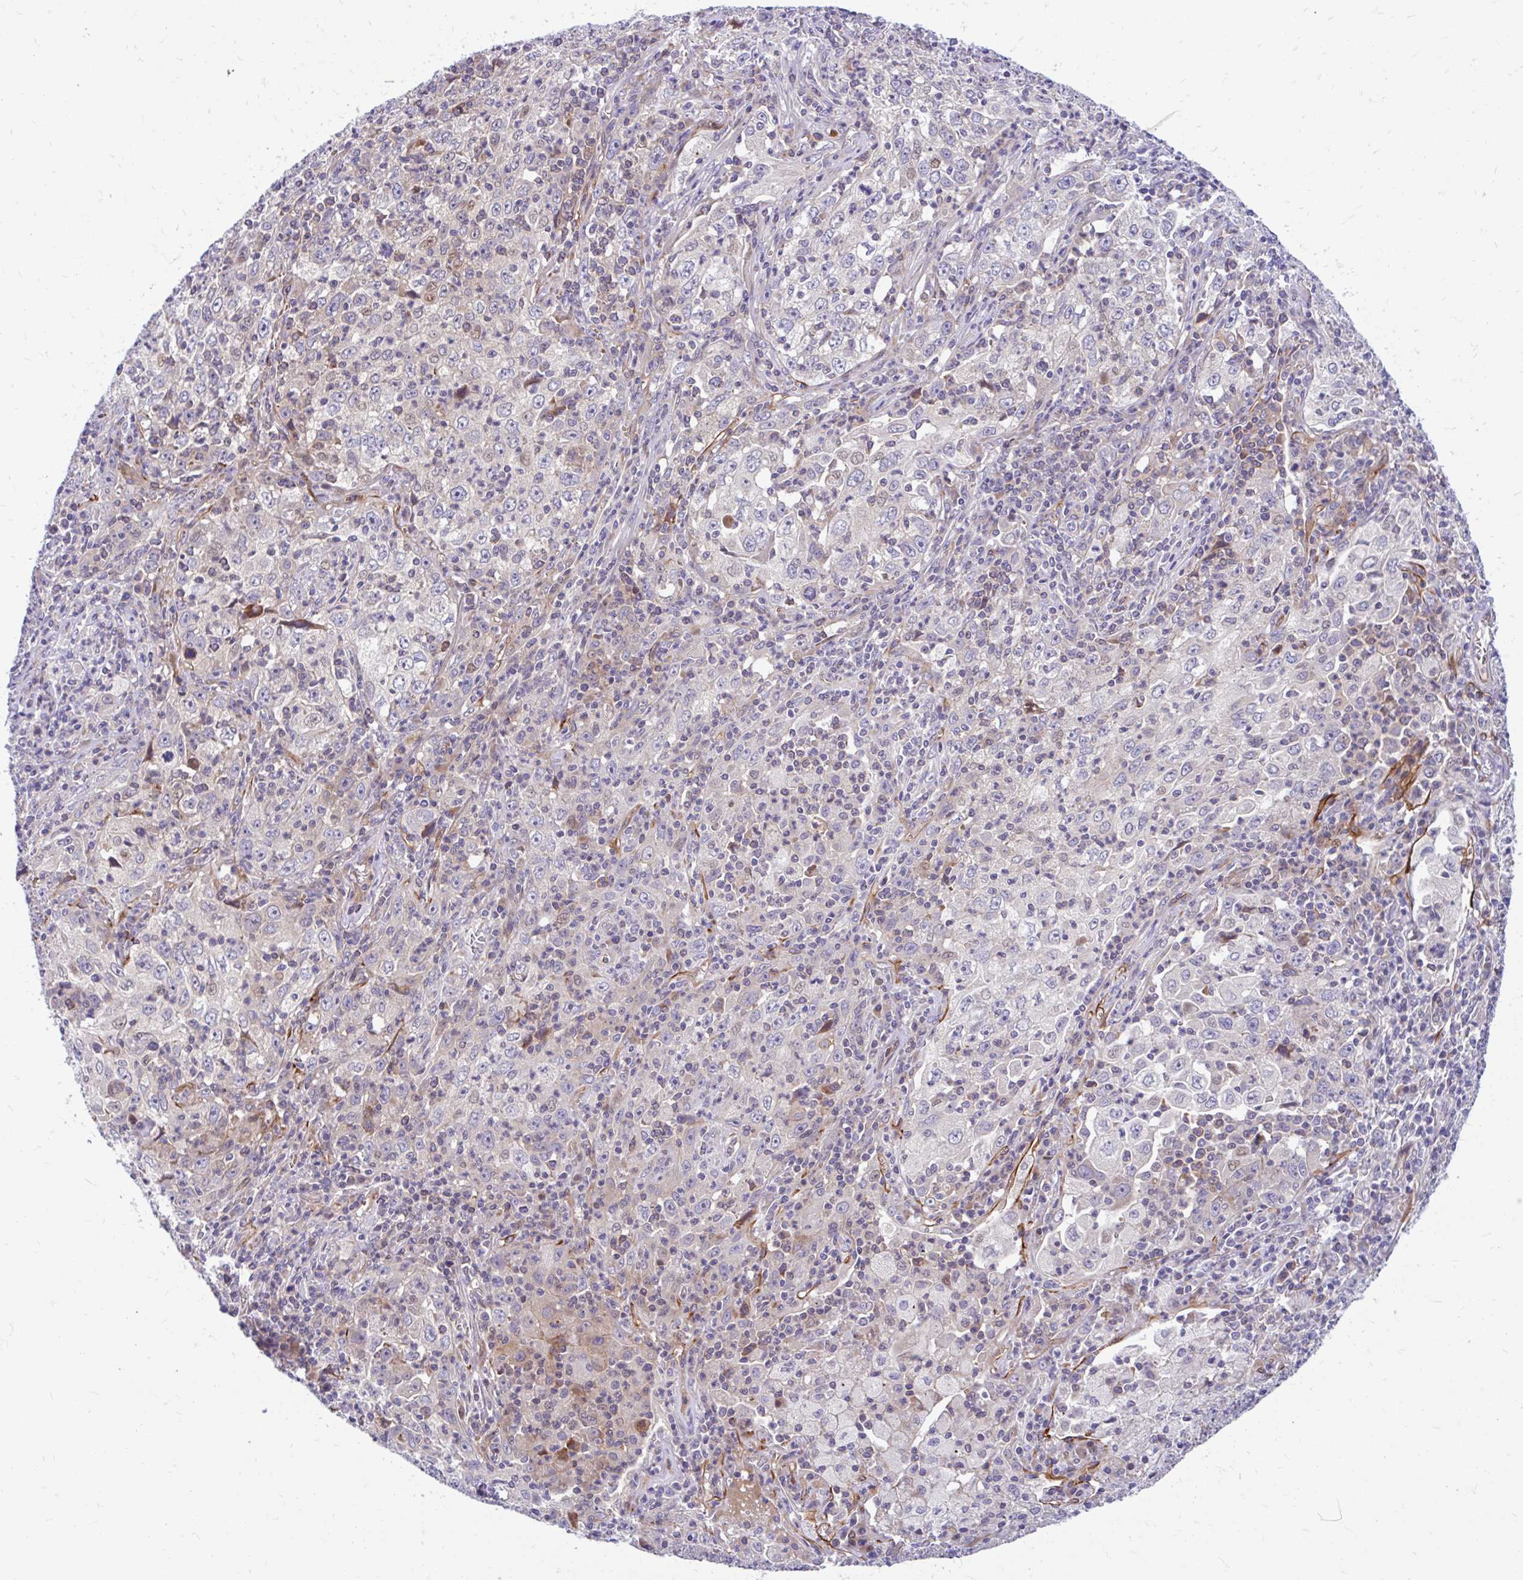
{"staining": {"intensity": "moderate", "quantity": "<25%", "location": "nuclear"}, "tissue": "lung cancer", "cell_type": "Tumor cells", "image_type": "cancer", "snomed": [{"axis": "morphology", "description": "Squamous cell carcinoma, NOS"}, {"axis": "topography", "description": "Lung"}], "caption": "Immunohistochemical staining of lung squamous cell carcinoma demonstrates low levels of moderate nuclear protein staining in about <25% of tumor cells. (Stains: DAB (3,3'-diaminobenzidine) in brown, nuclei in blue, Microscopy: brightfield microscopy at high magnification).", "gene": "ESPNL", "patient": {"sex": "male", "age": 71}}